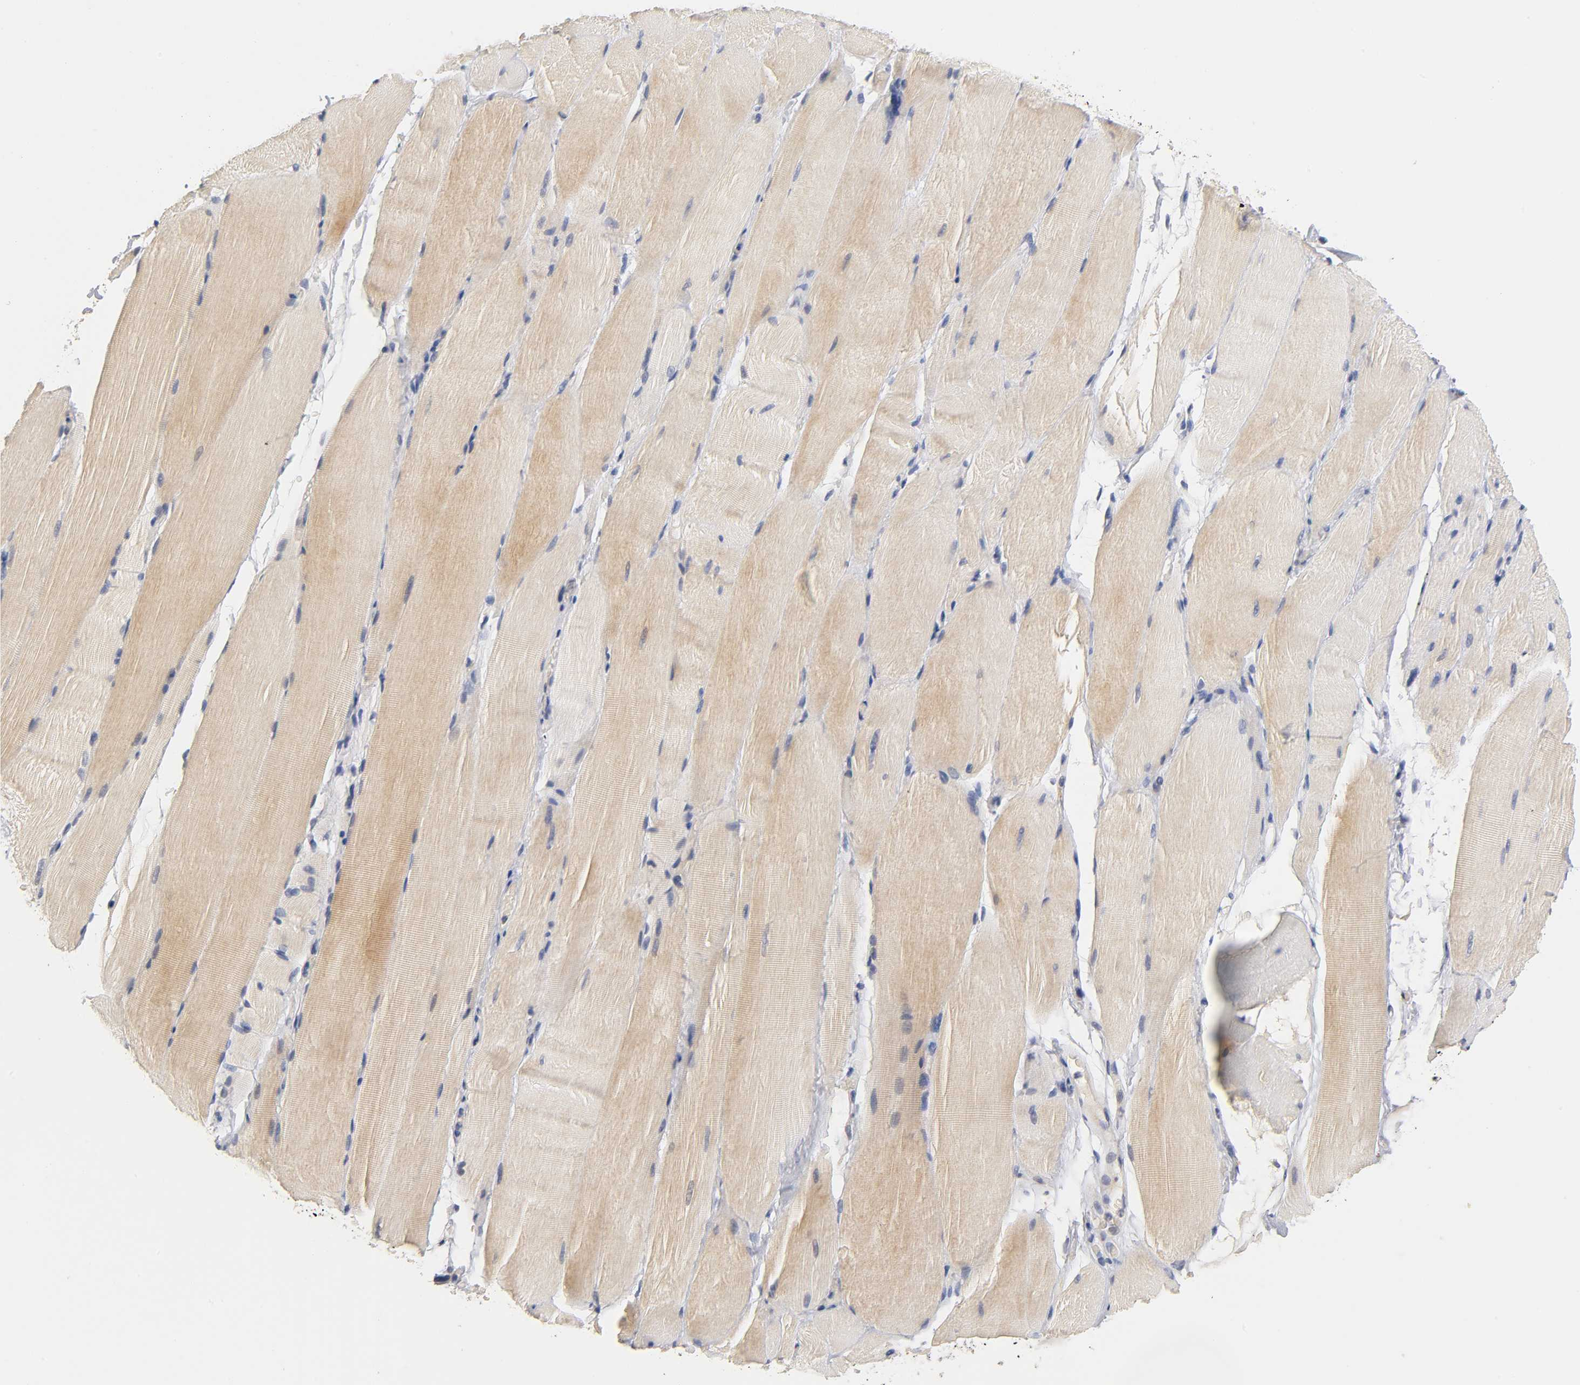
{"staining": {"intensity": "weak", "quantity": ">75%", "location": "cytoplasmic/membranous"}, "tissue": "skeletal muscle", "cell_type": "Myocytes", "image_type": "normal", "snomed": [{"axis": "morphology", "description": "Normal tissue, NOS"}, {"axis": "topography", "description": "Skeletal muscle"}, {"axis": "topography", "description": "Parathyroid gland"}], "caption": "IHC image of unremarkable skeletal muscle: human skeletal muscle stained using IHC demonstrates low levels of weak protein expression localized specifically in the cytoplasmic/membranous of myocytes, appearing as a cytoplasmic/membranous brown color.", "gene": "OVOL1", "patient": {"sex": "female", "age": 37}}